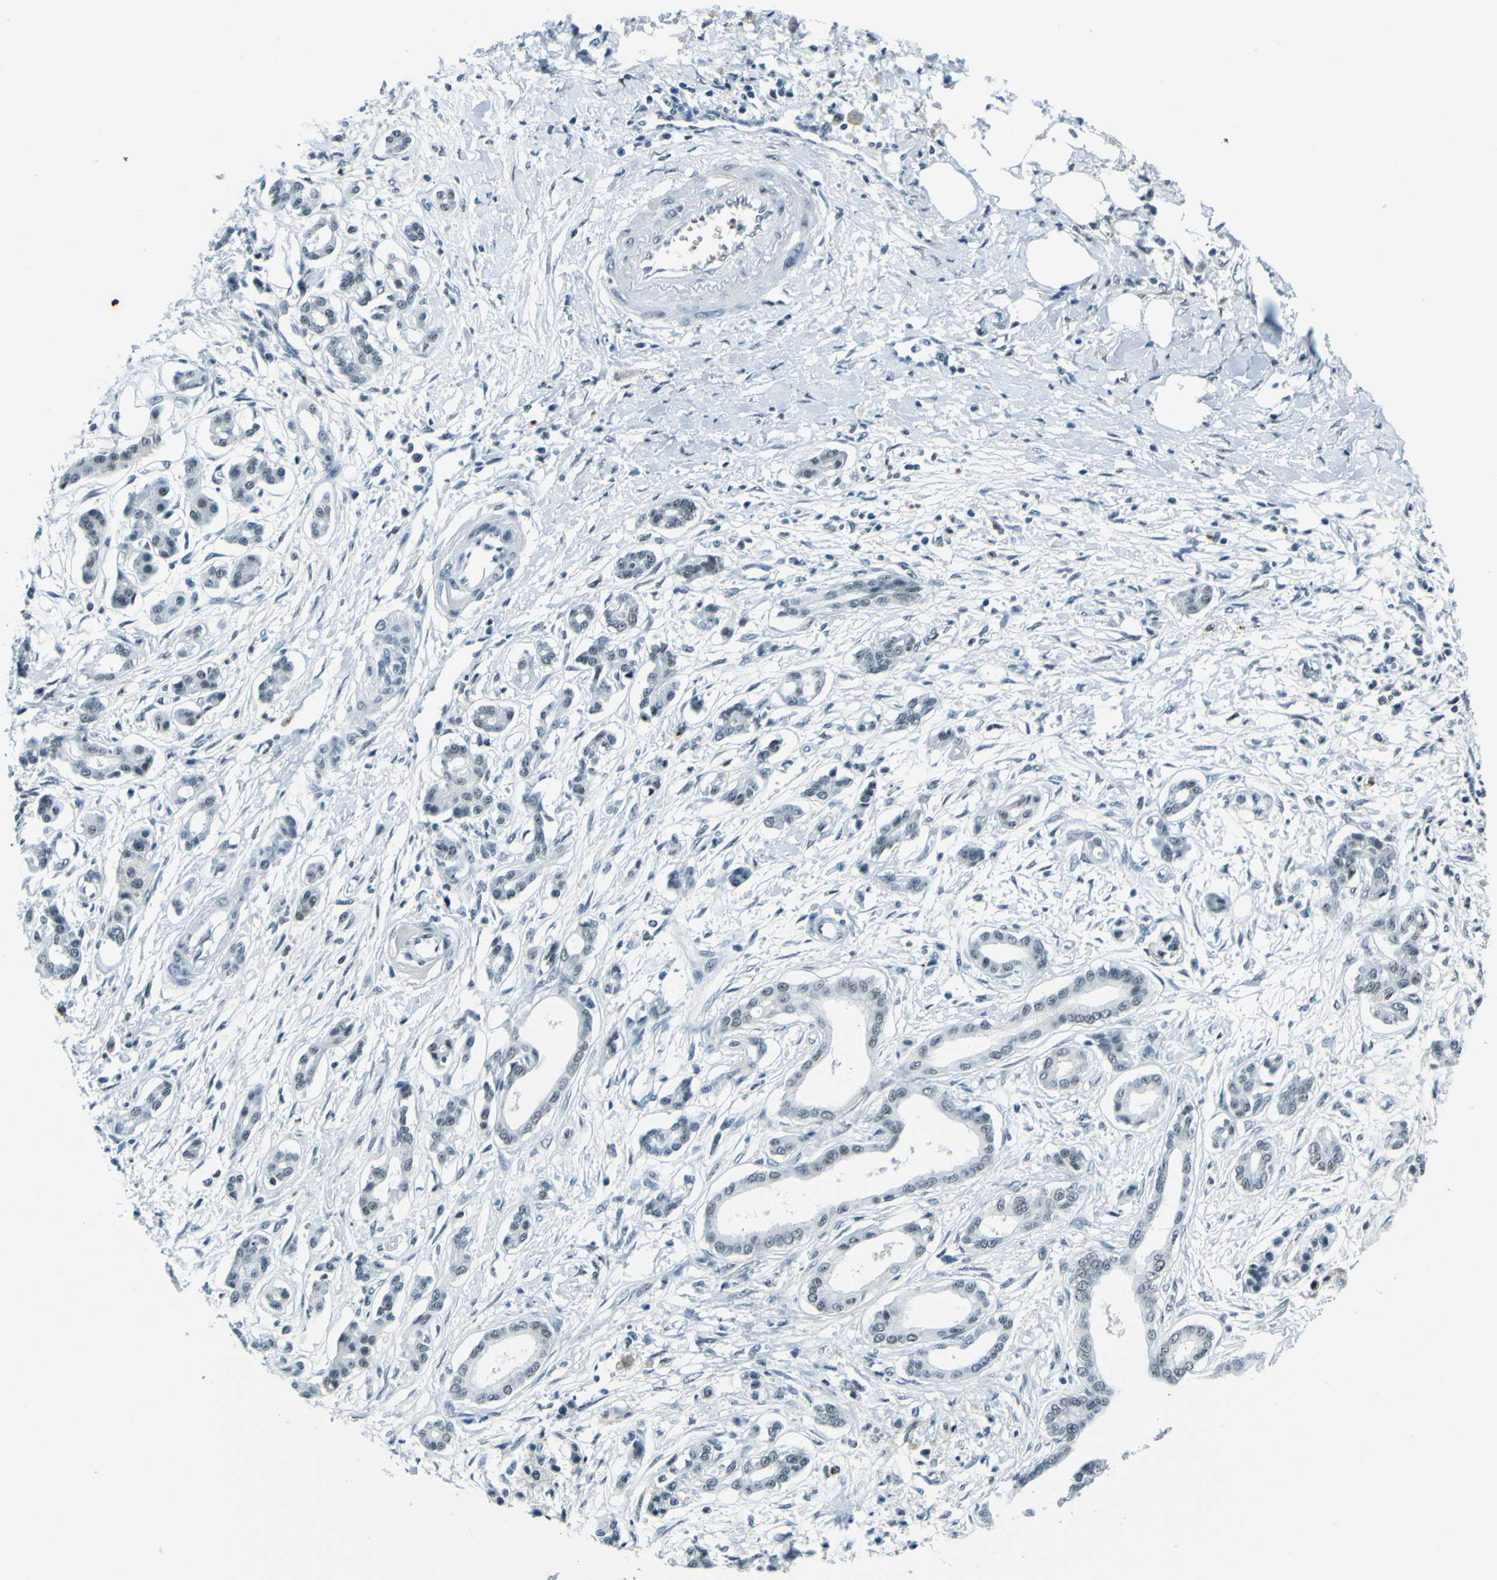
{"staining": {"intensity": "negative", "quantity": "none", "location": "none"}, "tissue": "pancreatic cancer", "cell_type": "Tumor cells", "image_type": "cancer", "snomed": [{"axis": "morphology", "description": "Adenocarcinoma, NOS"}, {"axis": "topography", "description": "Pancreas"}], "caption": "Immunohistochemistry of human adenocarcinoma (pancreatic) displays no expression in tumor cells. Nuclei are stained in blue.", "gene": "CEBPG", "patient": {"sex": "male", "age": 56}}